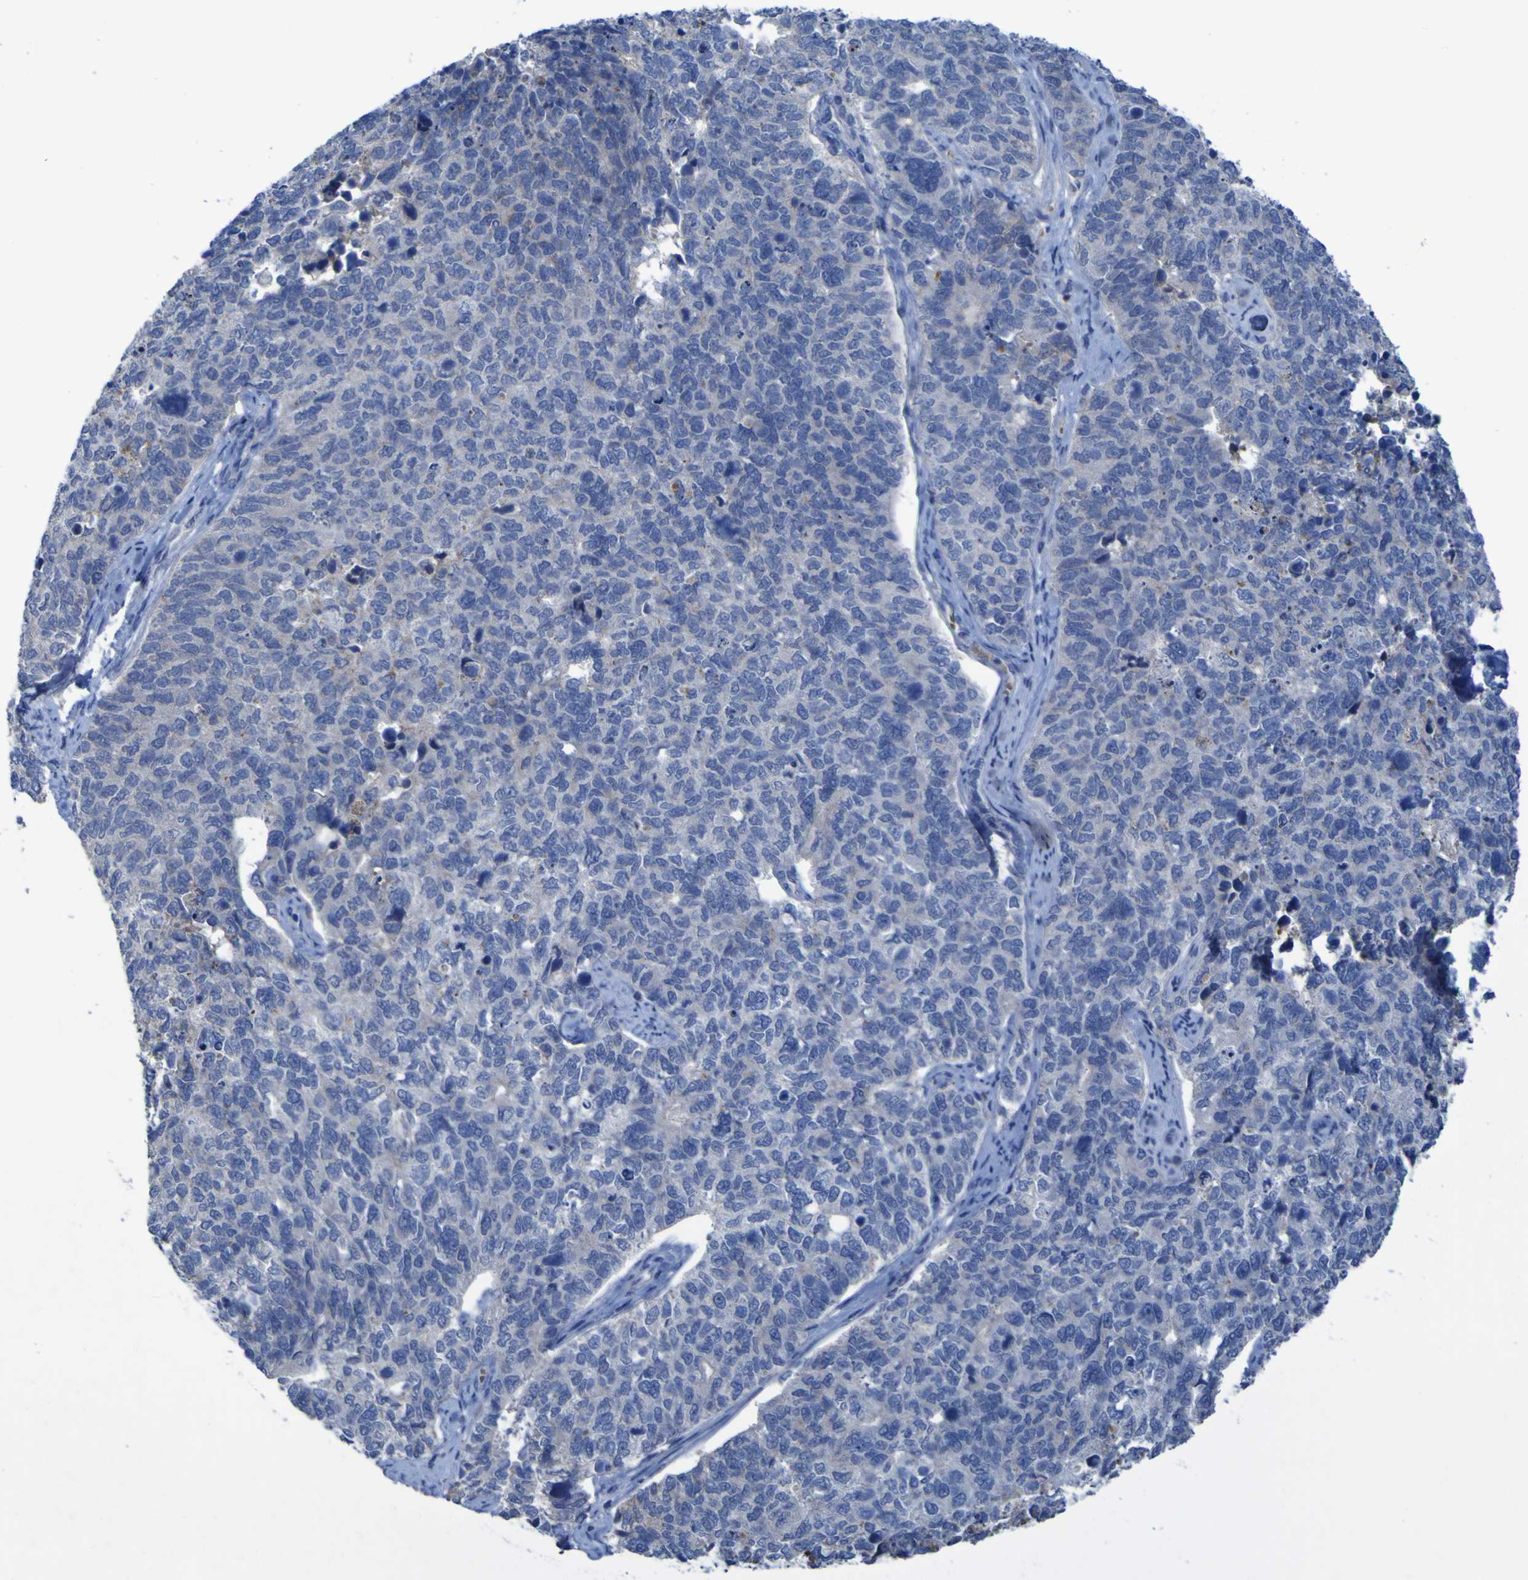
{"staining": {"intensity": "negative", "quantity": "none", "location": "none"}, "tissue": "cervical cancer", "cell_type": "Tumor cells", "image_type": "cancer", "snomed": [{"axis": "morphology", "description": "Squamous cell carcinoma, NOS"}, {"axis": "topography", "description": "Cervix"}], "caption": "Immunohistochemistry image of neoplastic tissue: cervical cancer stained with DAB (3,3'-diaminobenzidine) demonstrates no significant protein positivity in tumor cells.", "gene": "SGK2", "patient": {"sex": "female", "age": 63}}